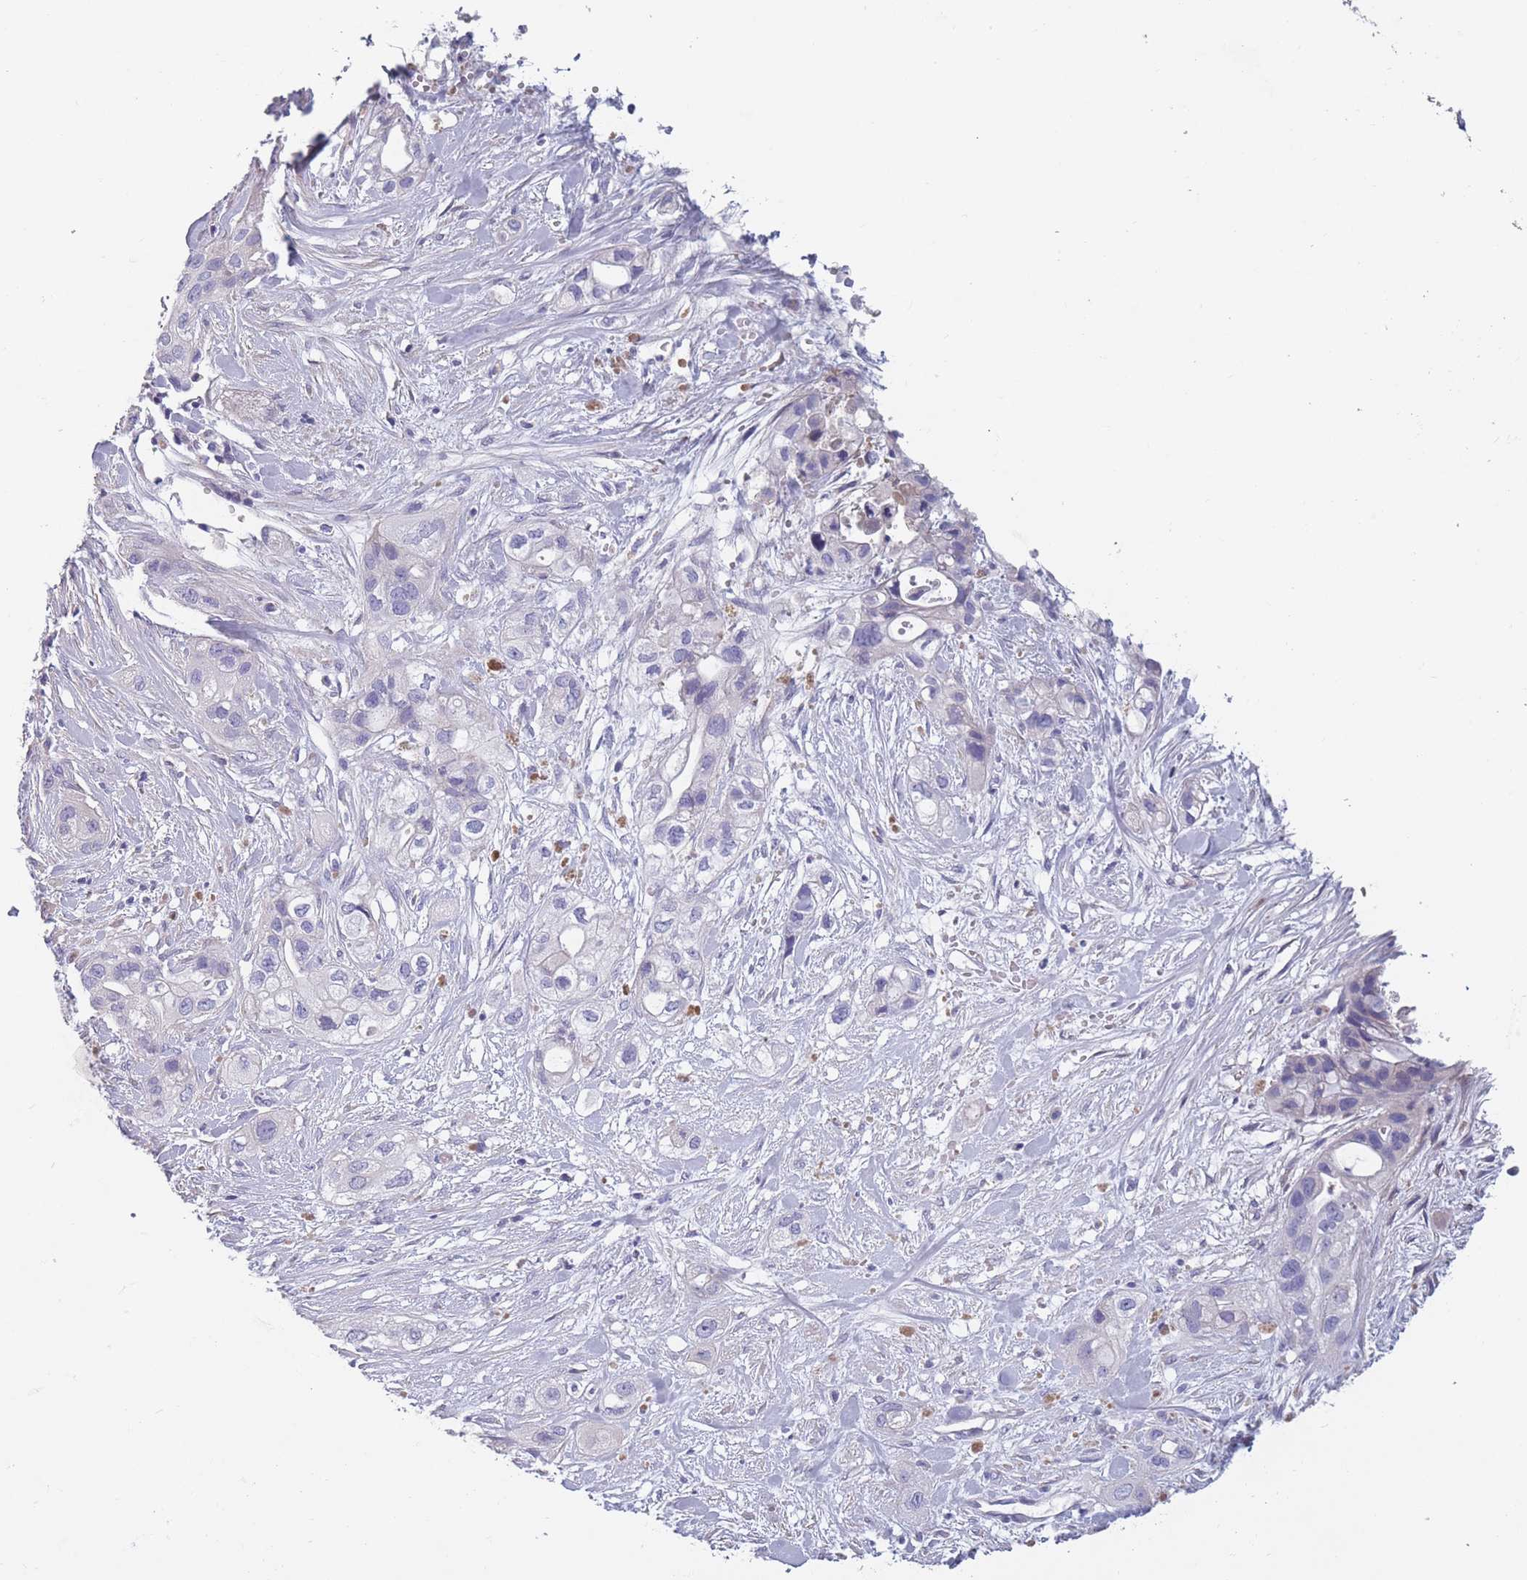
{"staining": {"intensity": "negative", "quantity": "none", "location": "none"}, "tissue": "pancreatic cancer", "cell_type": "Tumor cells", "image_type": "cancer", "snomed": [{"axis": "morphology", "description": "Adenocarcinoma, NOS"}, {"axis": "topography", "description": "Pancreas"}], "caption": "The image demonstrates no significant staining in tumor cells of pancreatic adenocarcinoma. (Brightfield microscopy of DAB immunohistochemistry at high magnification).", "gene": "OR4C5", "patient": {"sex": "male", "age": 44}}